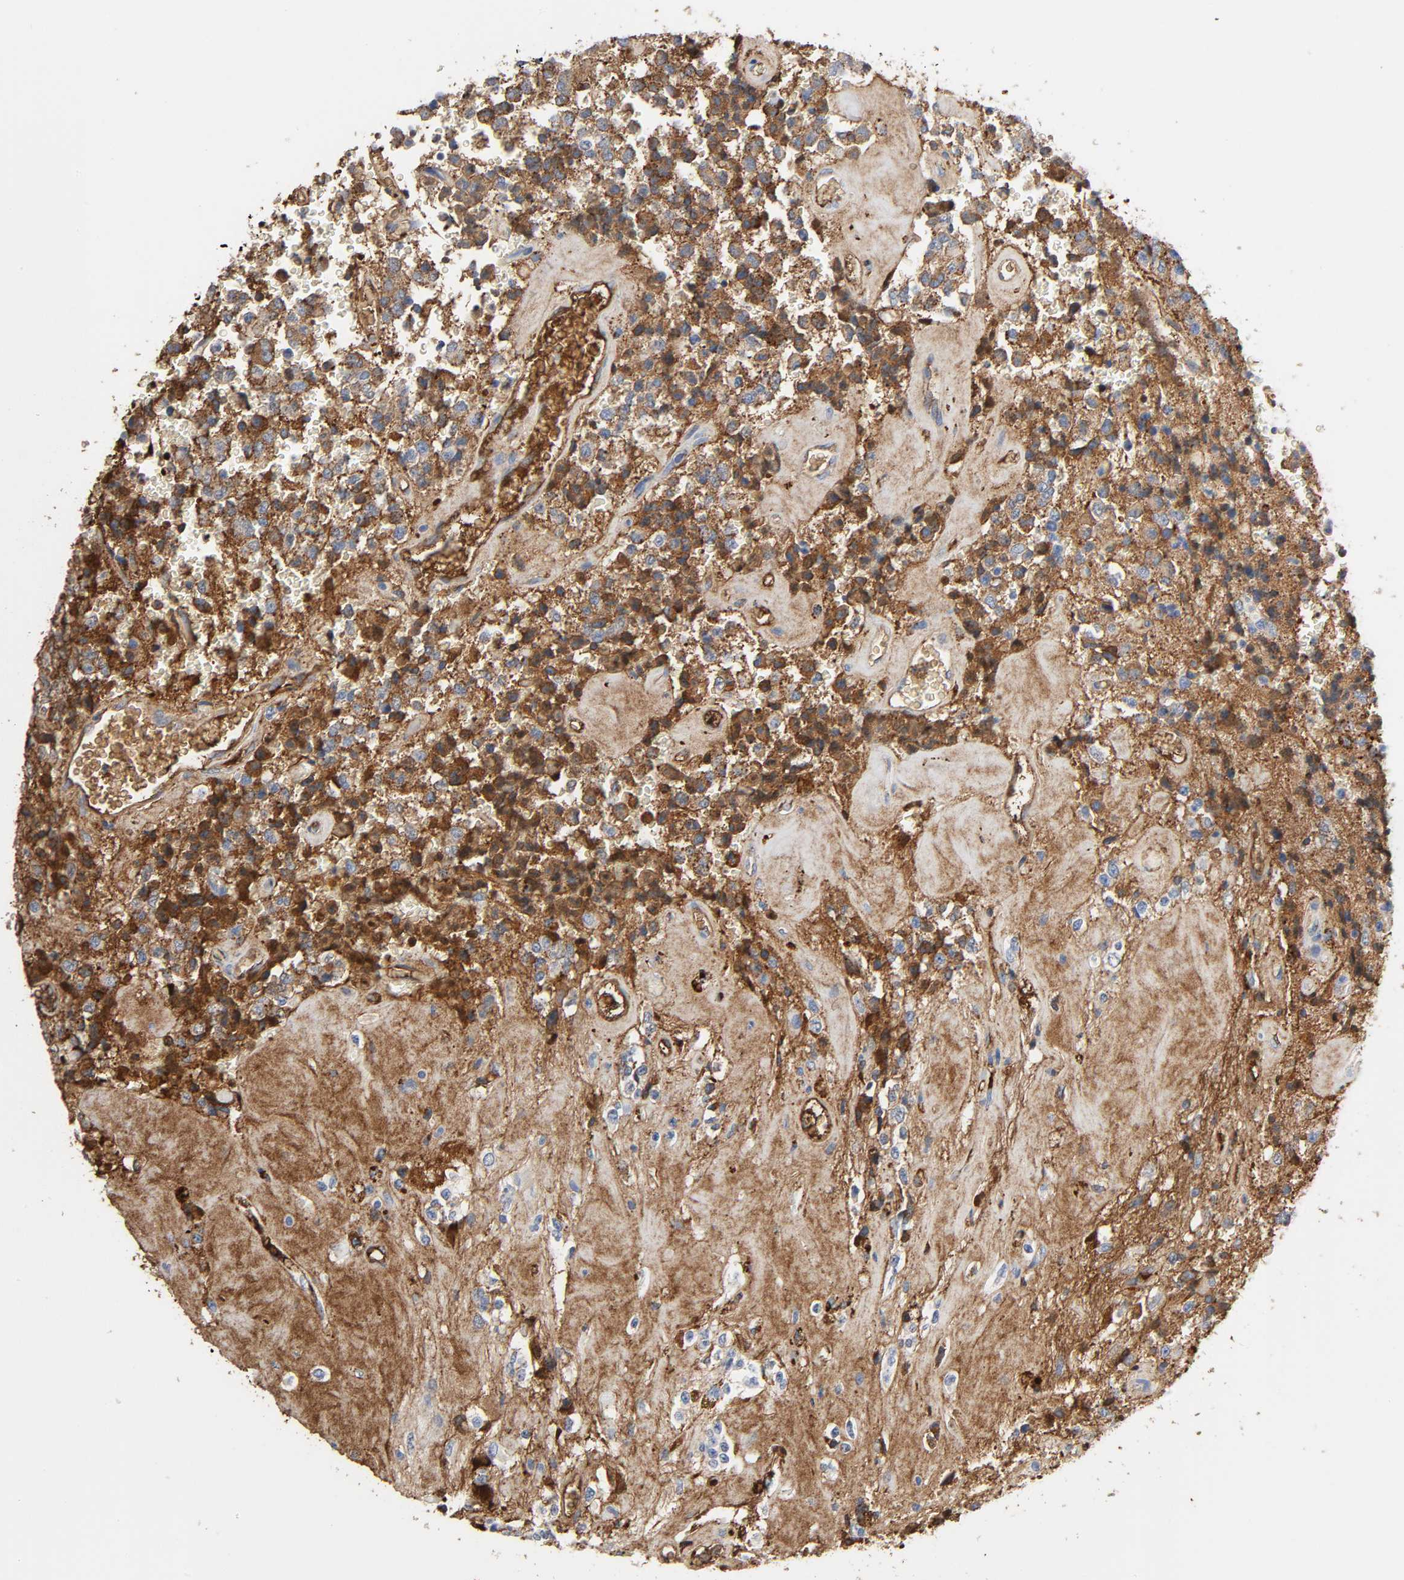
{"staining": {"intensity": "moderate", "quantity": "25%-75%", "location": "cytoplasmic/membranous"}, "tissue": "glioma", "cell_type": "Tumor cells", "image_type": "cancer", "snomed": [{"axis": "morphology", "description": "Glioma, malignant, High grade"}, {"axis": "topography", "description": "pancreas cauda"}], "caption": "Immunohistochemical staining of human malignant glioma (high-grade) exhibits medium levels of moderate cytoplasmic/membranous protein staining in approximately 25%-75% of tumor cells. (DAB (3,3'-diaminobenzidine) IHC with brightfield microscopy, high magnification).", "gene": "C3", "patient": {"sex": "male", "age": 60}}